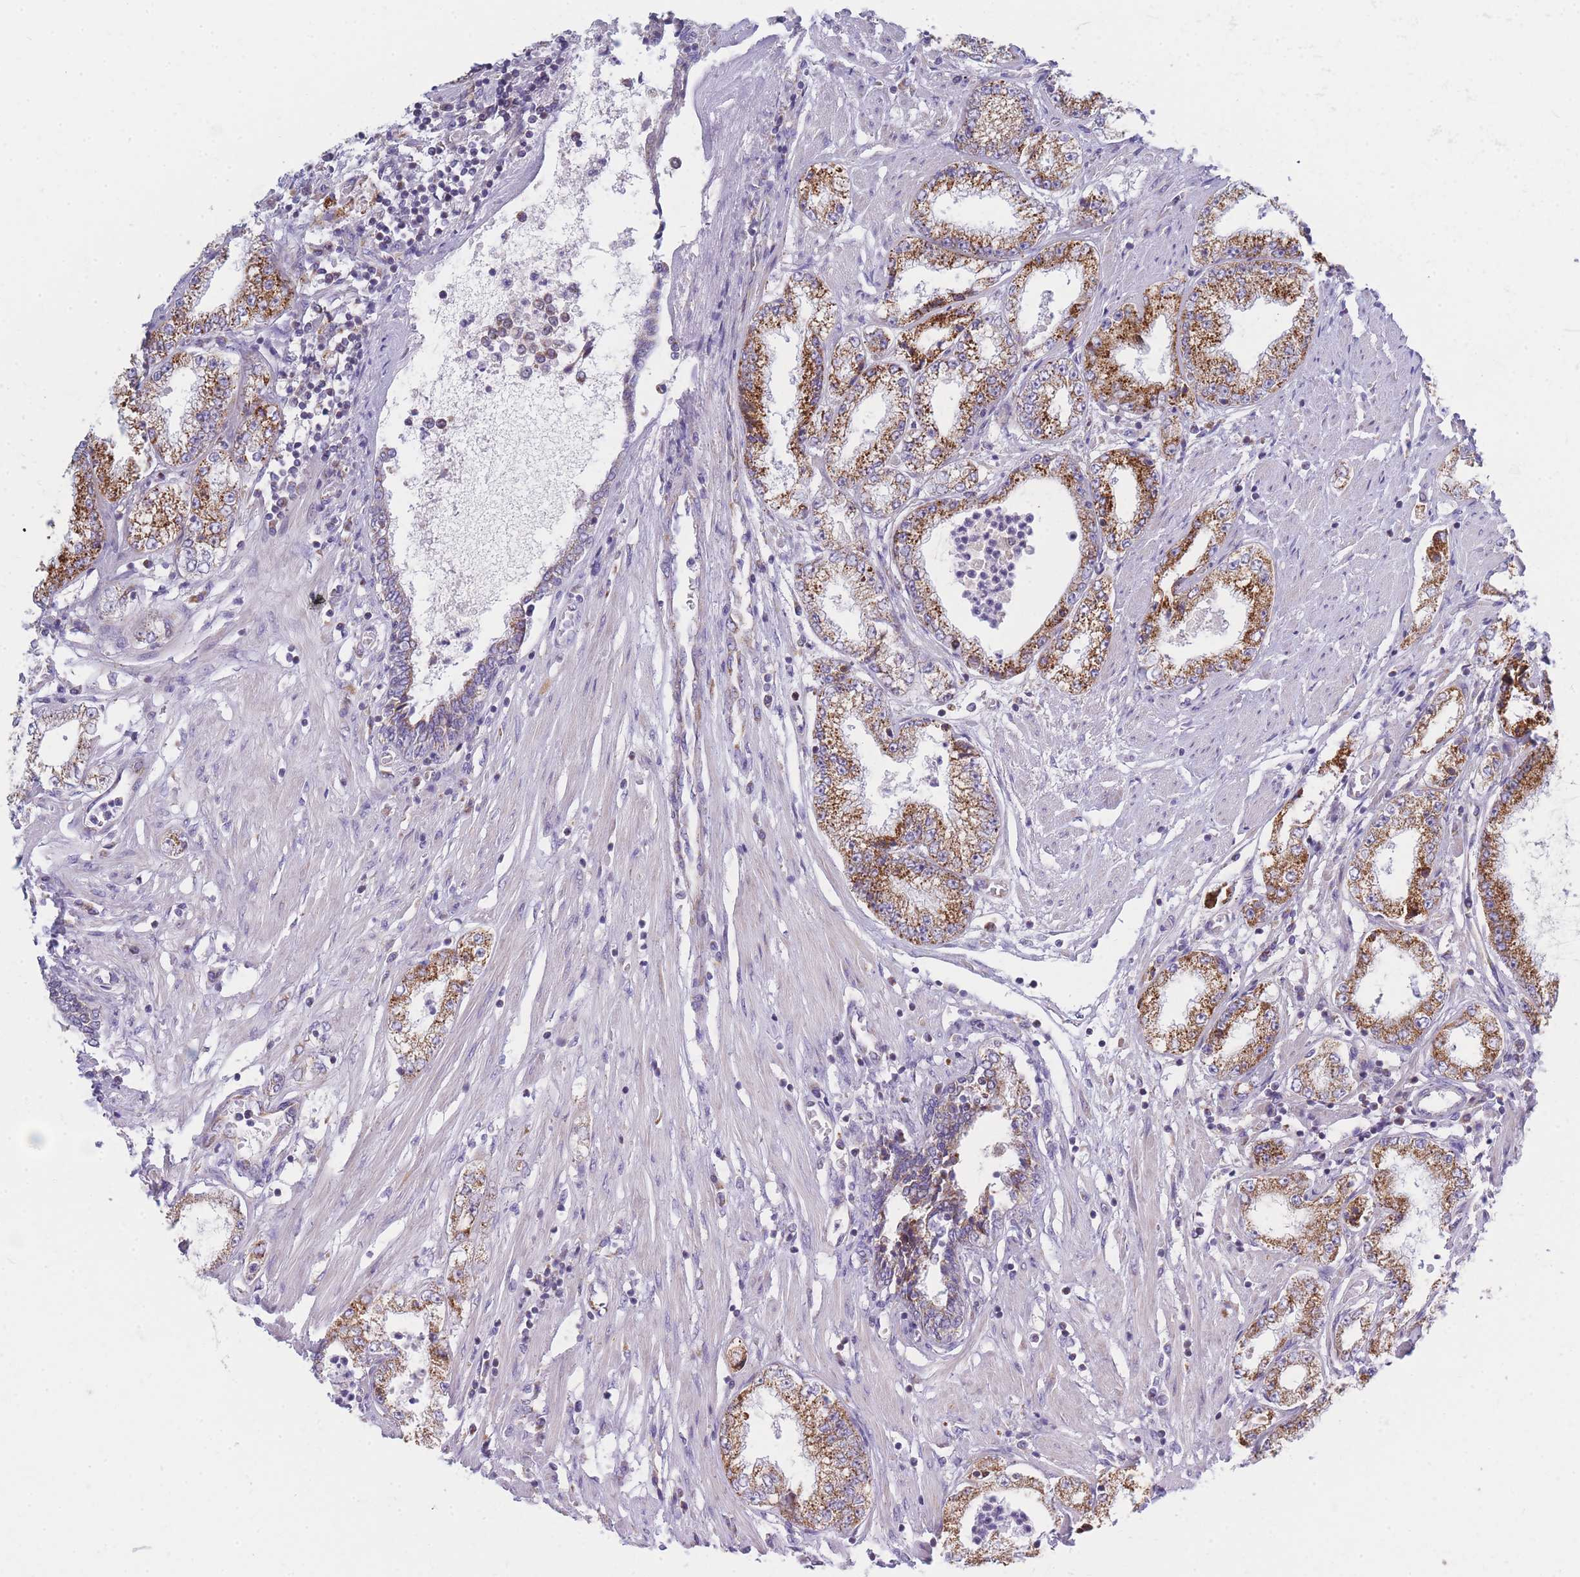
{"staining": {"intensity": "strong", "quantity": ">75%", "location": "cytoplasmic/membranous"}, "tissue": "prostate cancer", "cell_type": "Tumor cells", "image_type": "cancer", "snomed": [{"axis": "morphology", "description": "Adenocarcinoma, High grade"}, {"axis": "topography", "description": "Prostate"}], "caption": "Adenocarcinoma (high-grade) (prostate) stained for a protein demonstrates strong cytoplasmic/membranous positivity in tumor cells.", "gene": "MRPS11", "patient": {"sex": "male", "age": 69}}